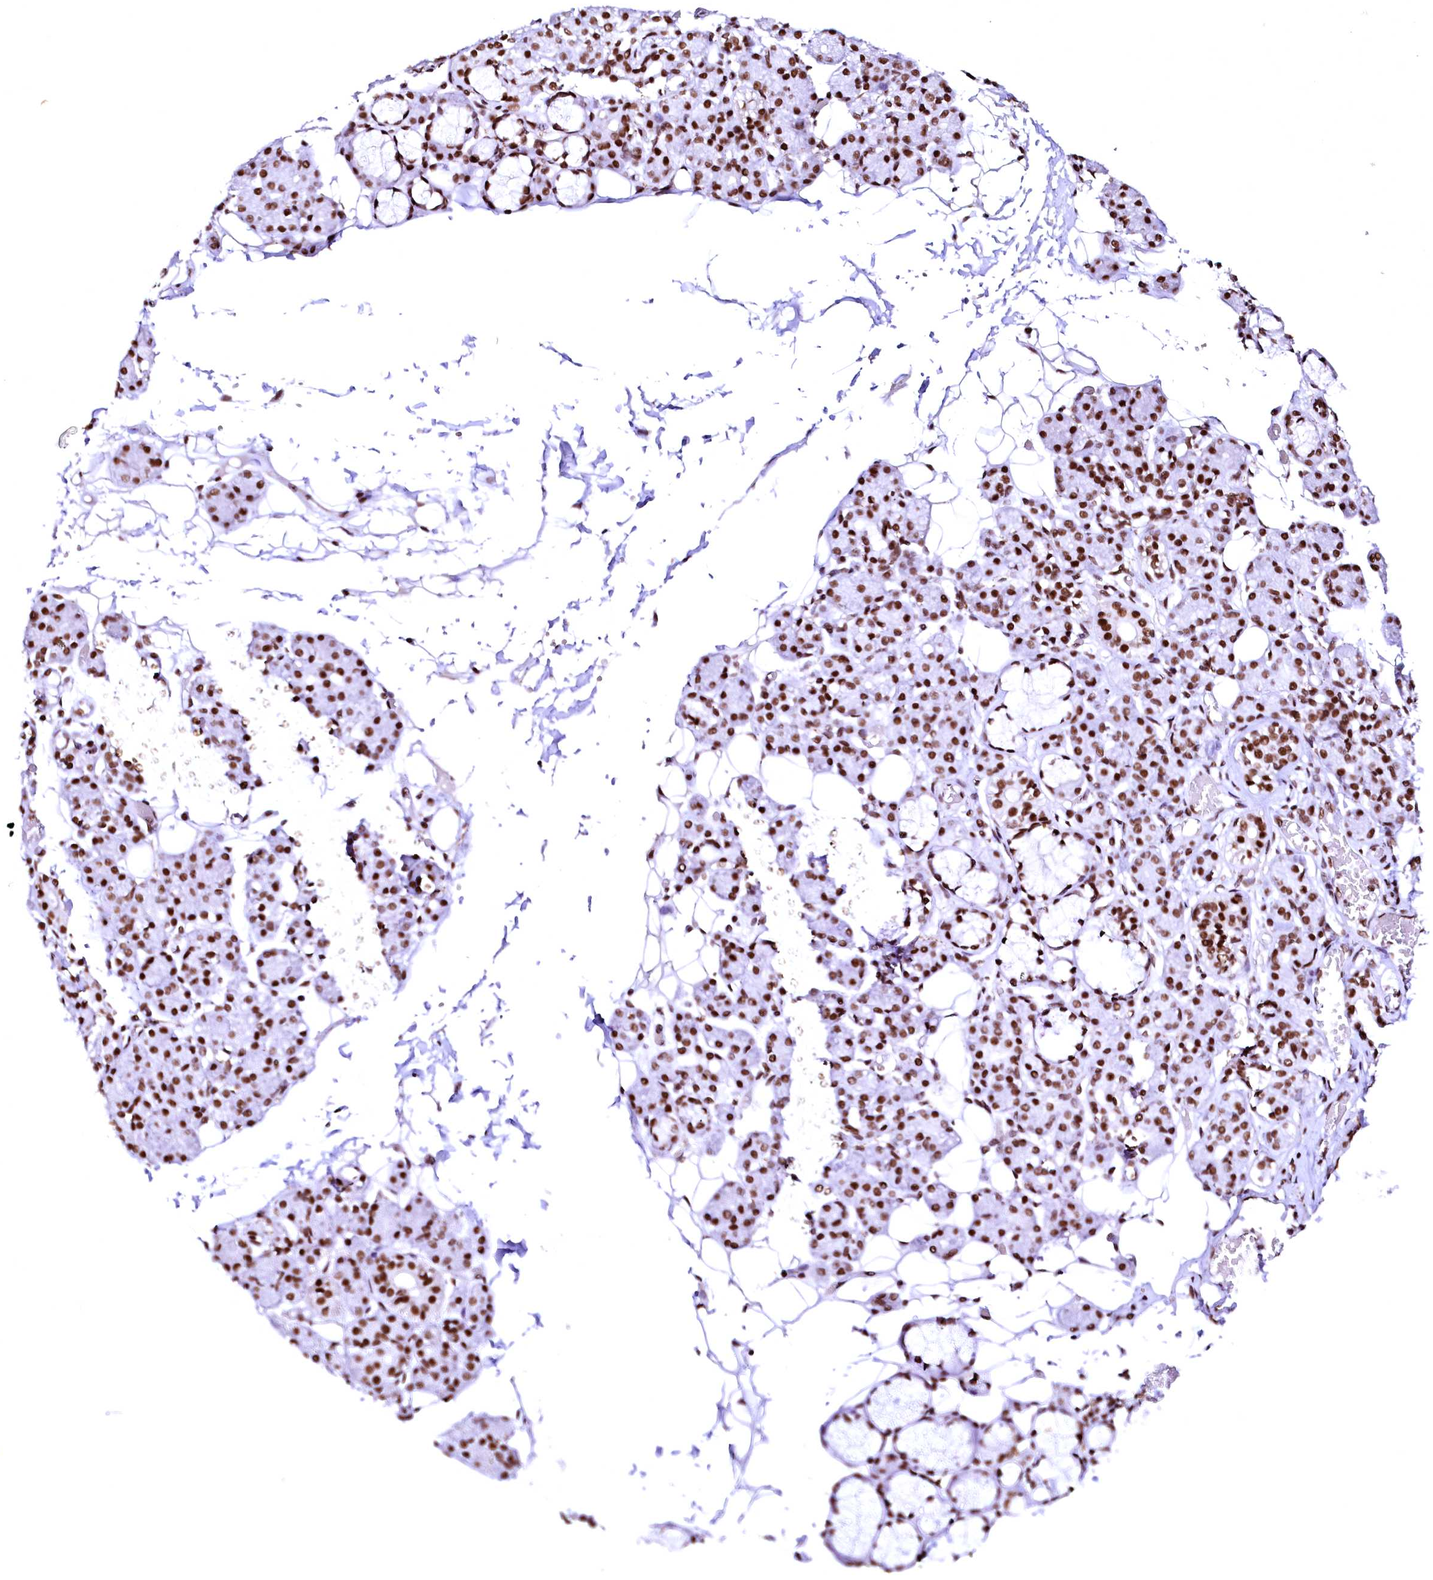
{"staining": {"intensity": "strong", "quantity": ">75%", "location": "nuclear"}, "tissue": "salivary gland", "cell_type": "Glandular cells", "image_type": "normal", "snomed": [{"axis": "morphology", "description": "Normal tissue, NOS"}, {"axis": "topography", "description": "Salivary gland"}], "caption": "Glandular cells reveal high levels of strong nuclear expression in approximately >75% of cells in benign human salivary gland. (DAB (3,3'-diaminobenzidine) IHC with brightfield microscopy, high magnification).", "gene": "CPSF6", "patient": {"sex": "male", "age": 63}}